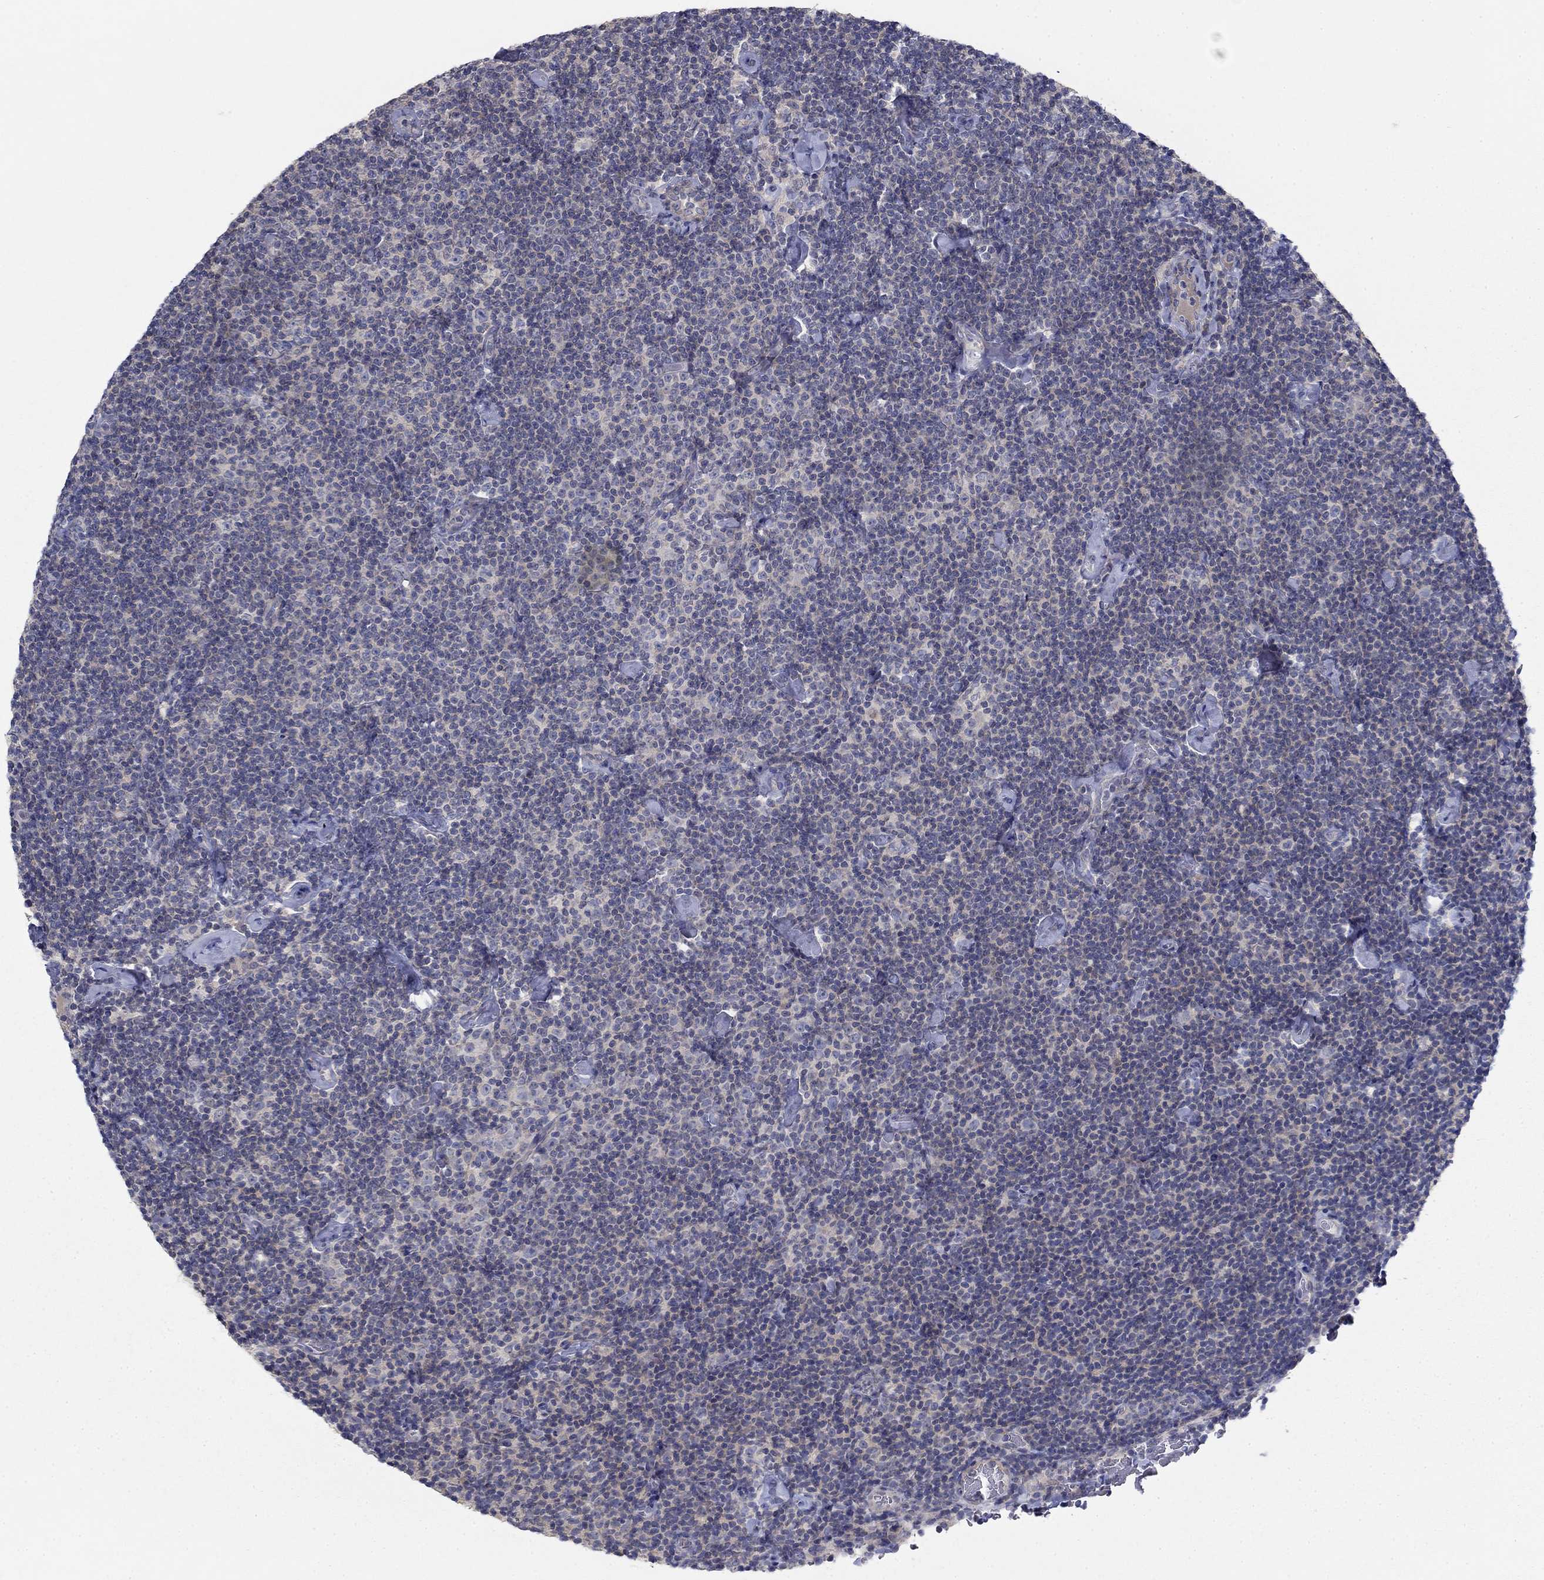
{"staining": {"intensity": "negative", "quantity": "none", "location": "none"}, "tissue": "lymphoma", "cell_type": "Tumor cells", "image_type": "cancer", "snomed": [{"axis": "morphology", "description": "Malignant lymphoma, non-Hodgkin's type, Low grade"}, {"axis": "topography", "description": "Lymph node"}], "caption": "This is an IHC image of low-grade malignant lymphoma, non-Hodgkin's type. There is no positivity in tumor cells.", "gene": "GRK7", "patient": {"sex": "male", "age": 81}}